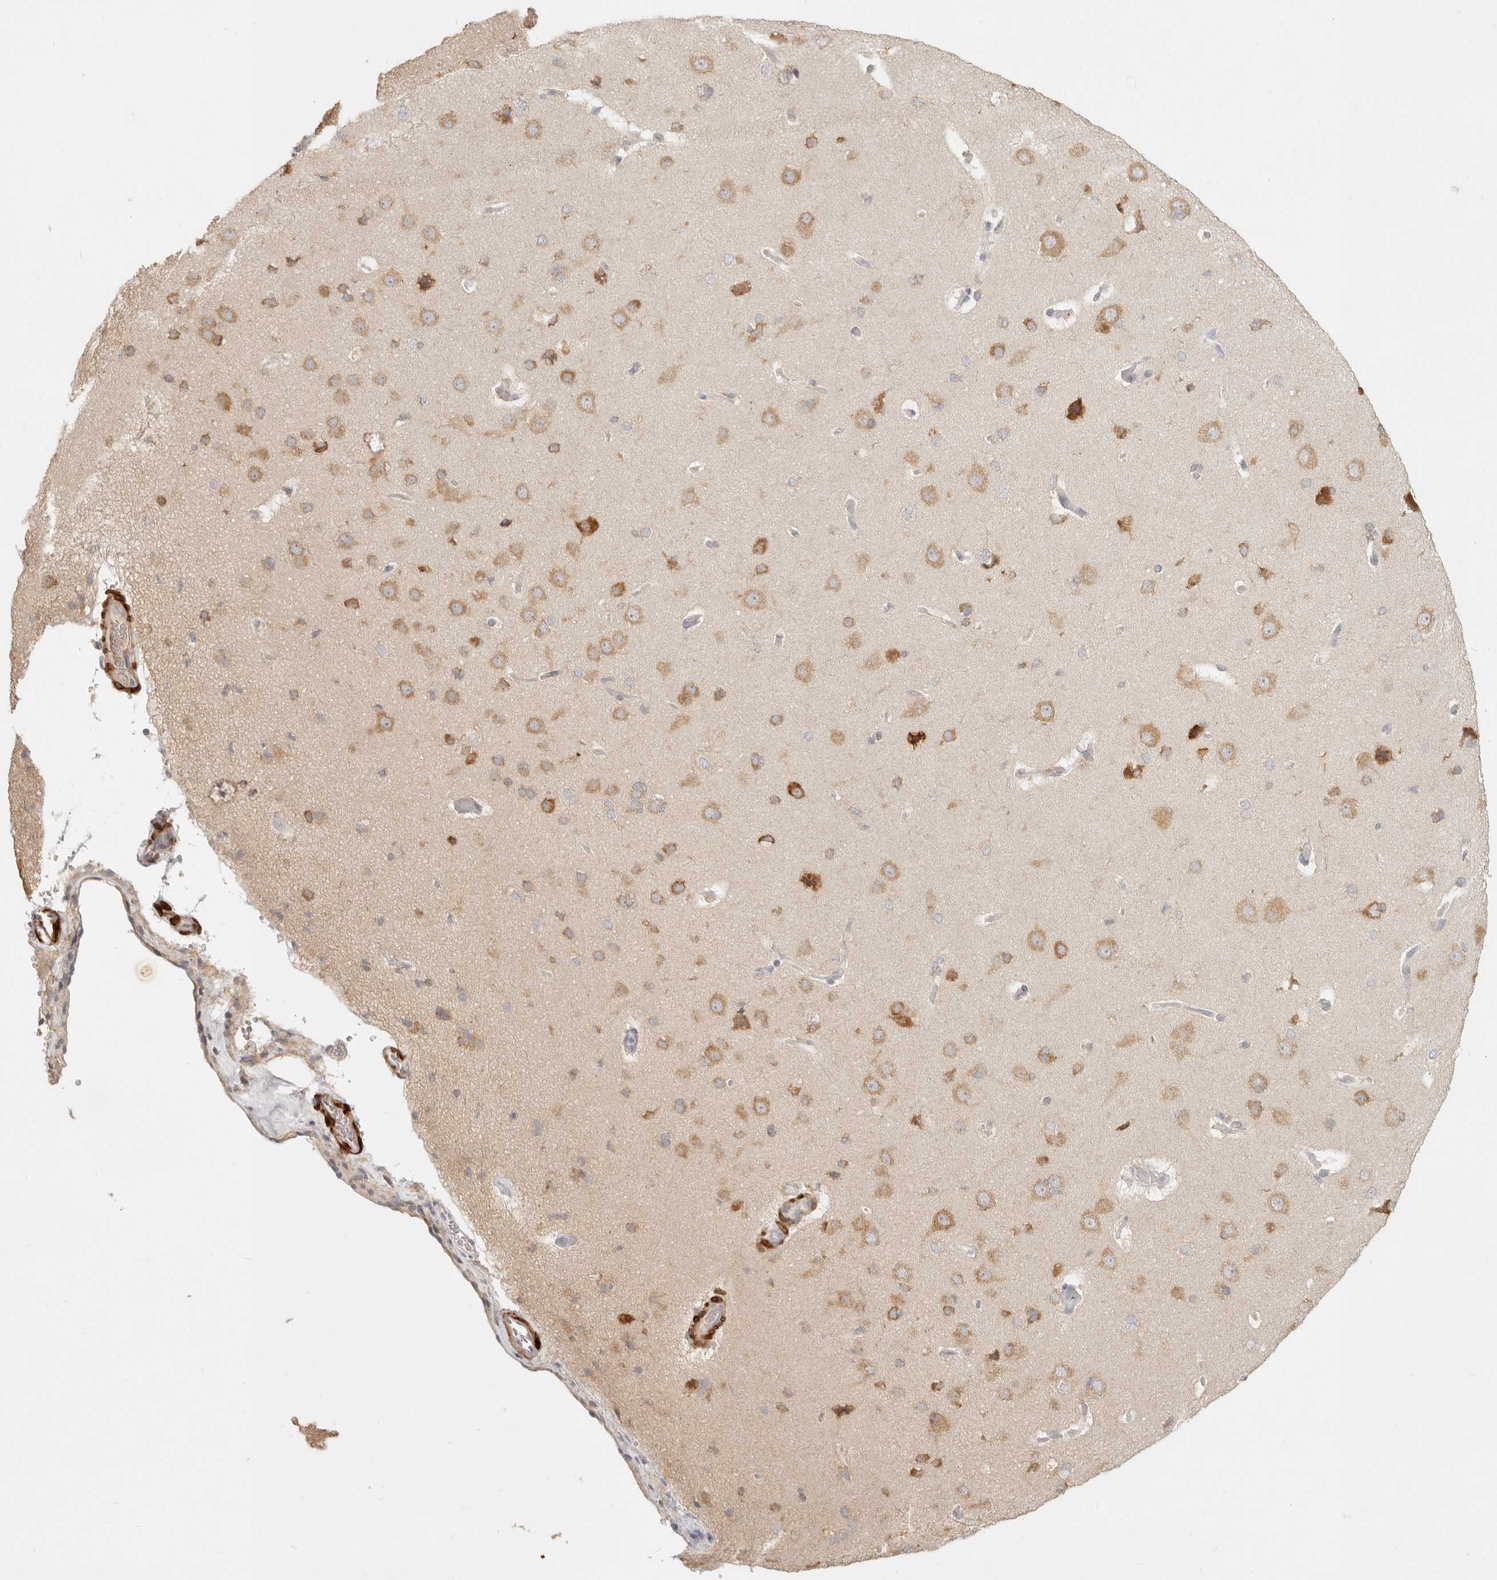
{"staining": {"intensity": "negative", "quantity": "none", "location": "none"}, "tissue": "cerebral cortex", "cell_type": "Endothelial cells", "image_type": "normal", "snomed": [{"axis": "morphology", "description": "Normal tissue, NOS"}, {"axis": "topography", "description": "Cerebral cortex"}], "caption": "IHC of normal human cerebral cortex displays no positivity in endothelial cells.", "gene": "PABPC4", "patient": {"sex": "male", "age": 62}}